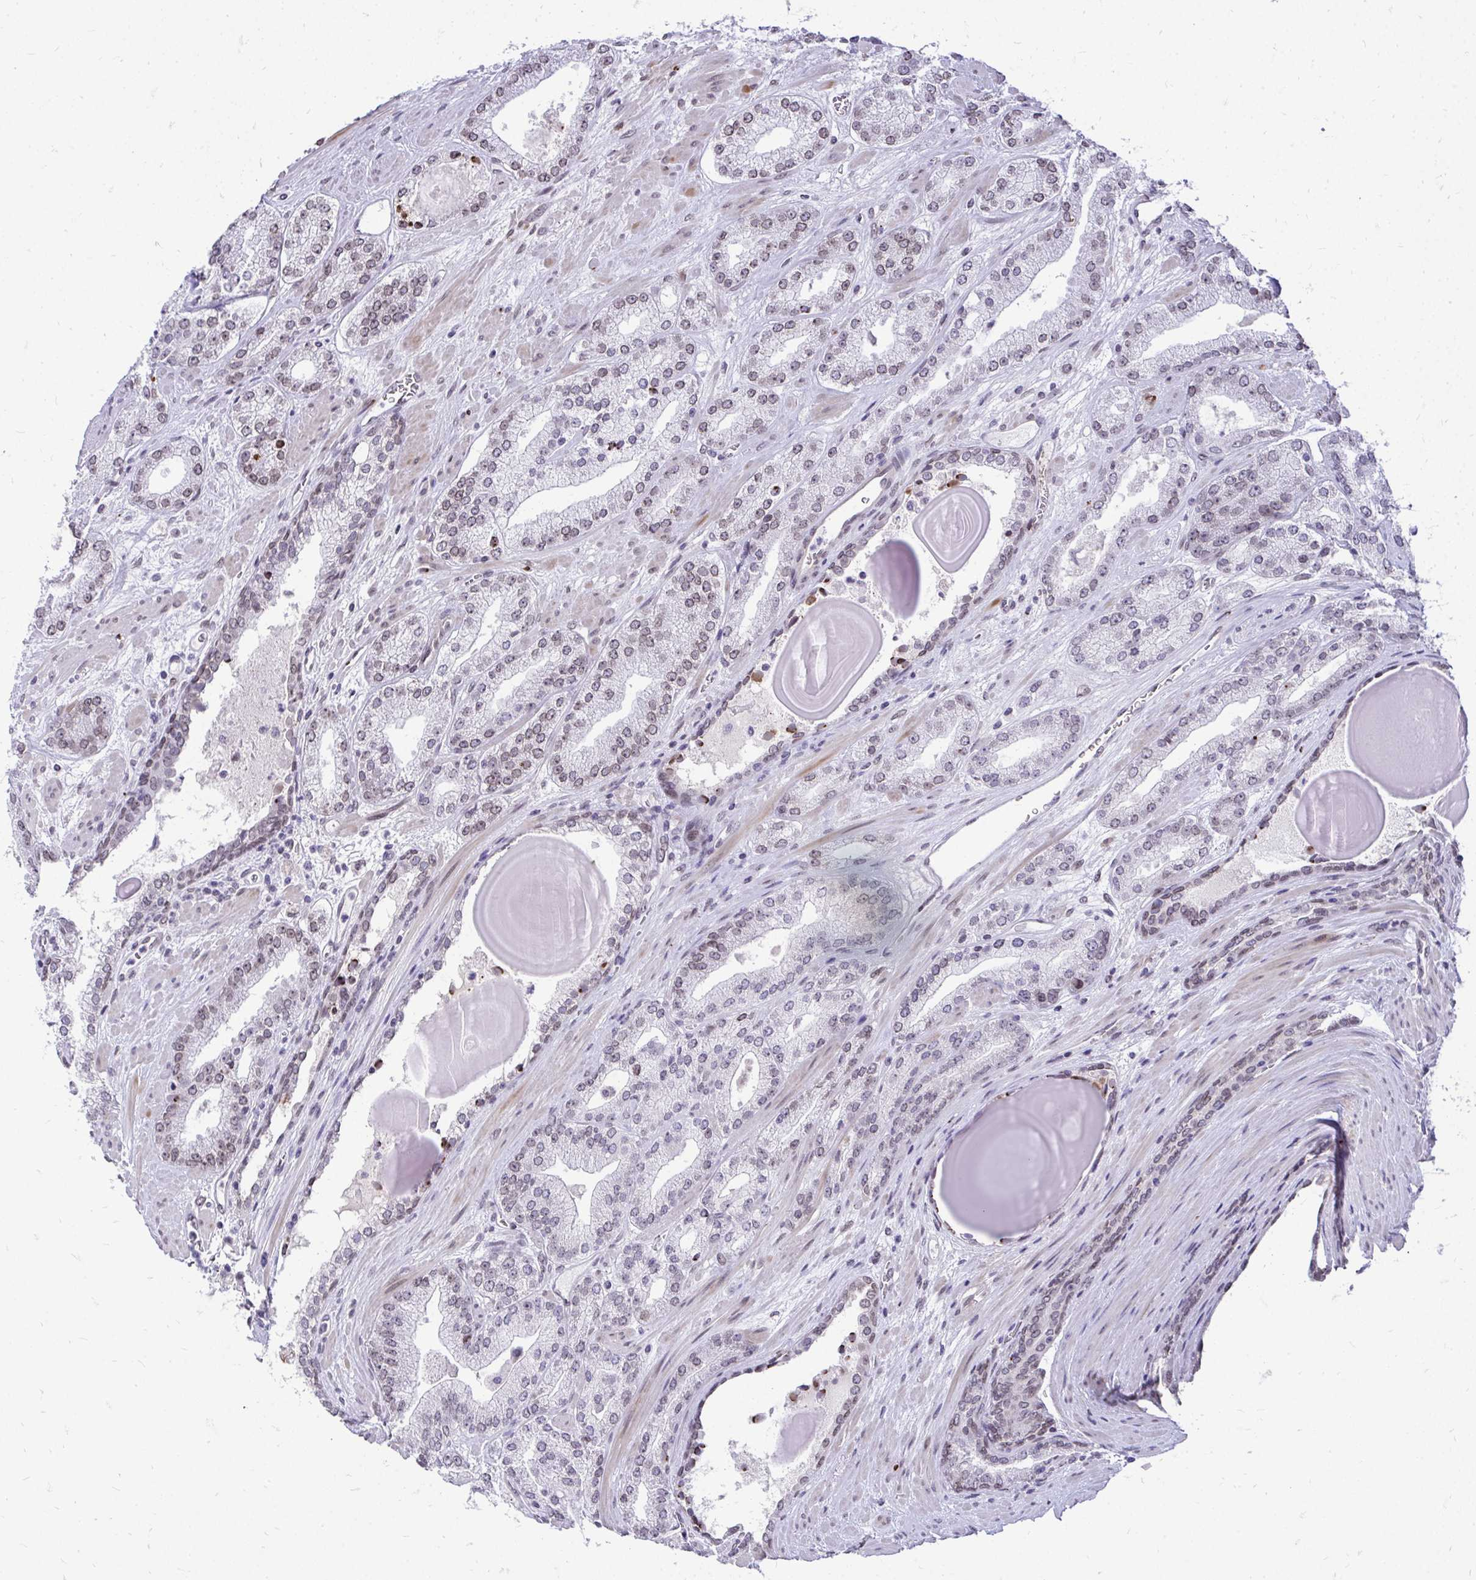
{"staining": {"intensity": "moderate", "quantity": "25%-75%", "location": "cytoplasmic/membranous,nuclear"}, "tissue": "prostate cancer", "cell_type": "Tumor cells", "image_type": "cancer", "snomed": [{"axis": "morphology", "description": "Adenocarcinoma, High grade"}, {"axis": "topography", "description": "Prostate"}], "caption": "An IHC photomicrograph of tumor tissue is shown. Protein staining in brown shows moderate cytoplasmic/membranous and nuclear positivity in prostate cancer within tumor cells. The protein is stained brown, and the nuclei are stained in blue (DAB (3,3'-diaminobenzidine) IHC with brightfield microscopy, high magnification).", "gene": "BANF1", "patient": {"sex": "male", "age": 64}}